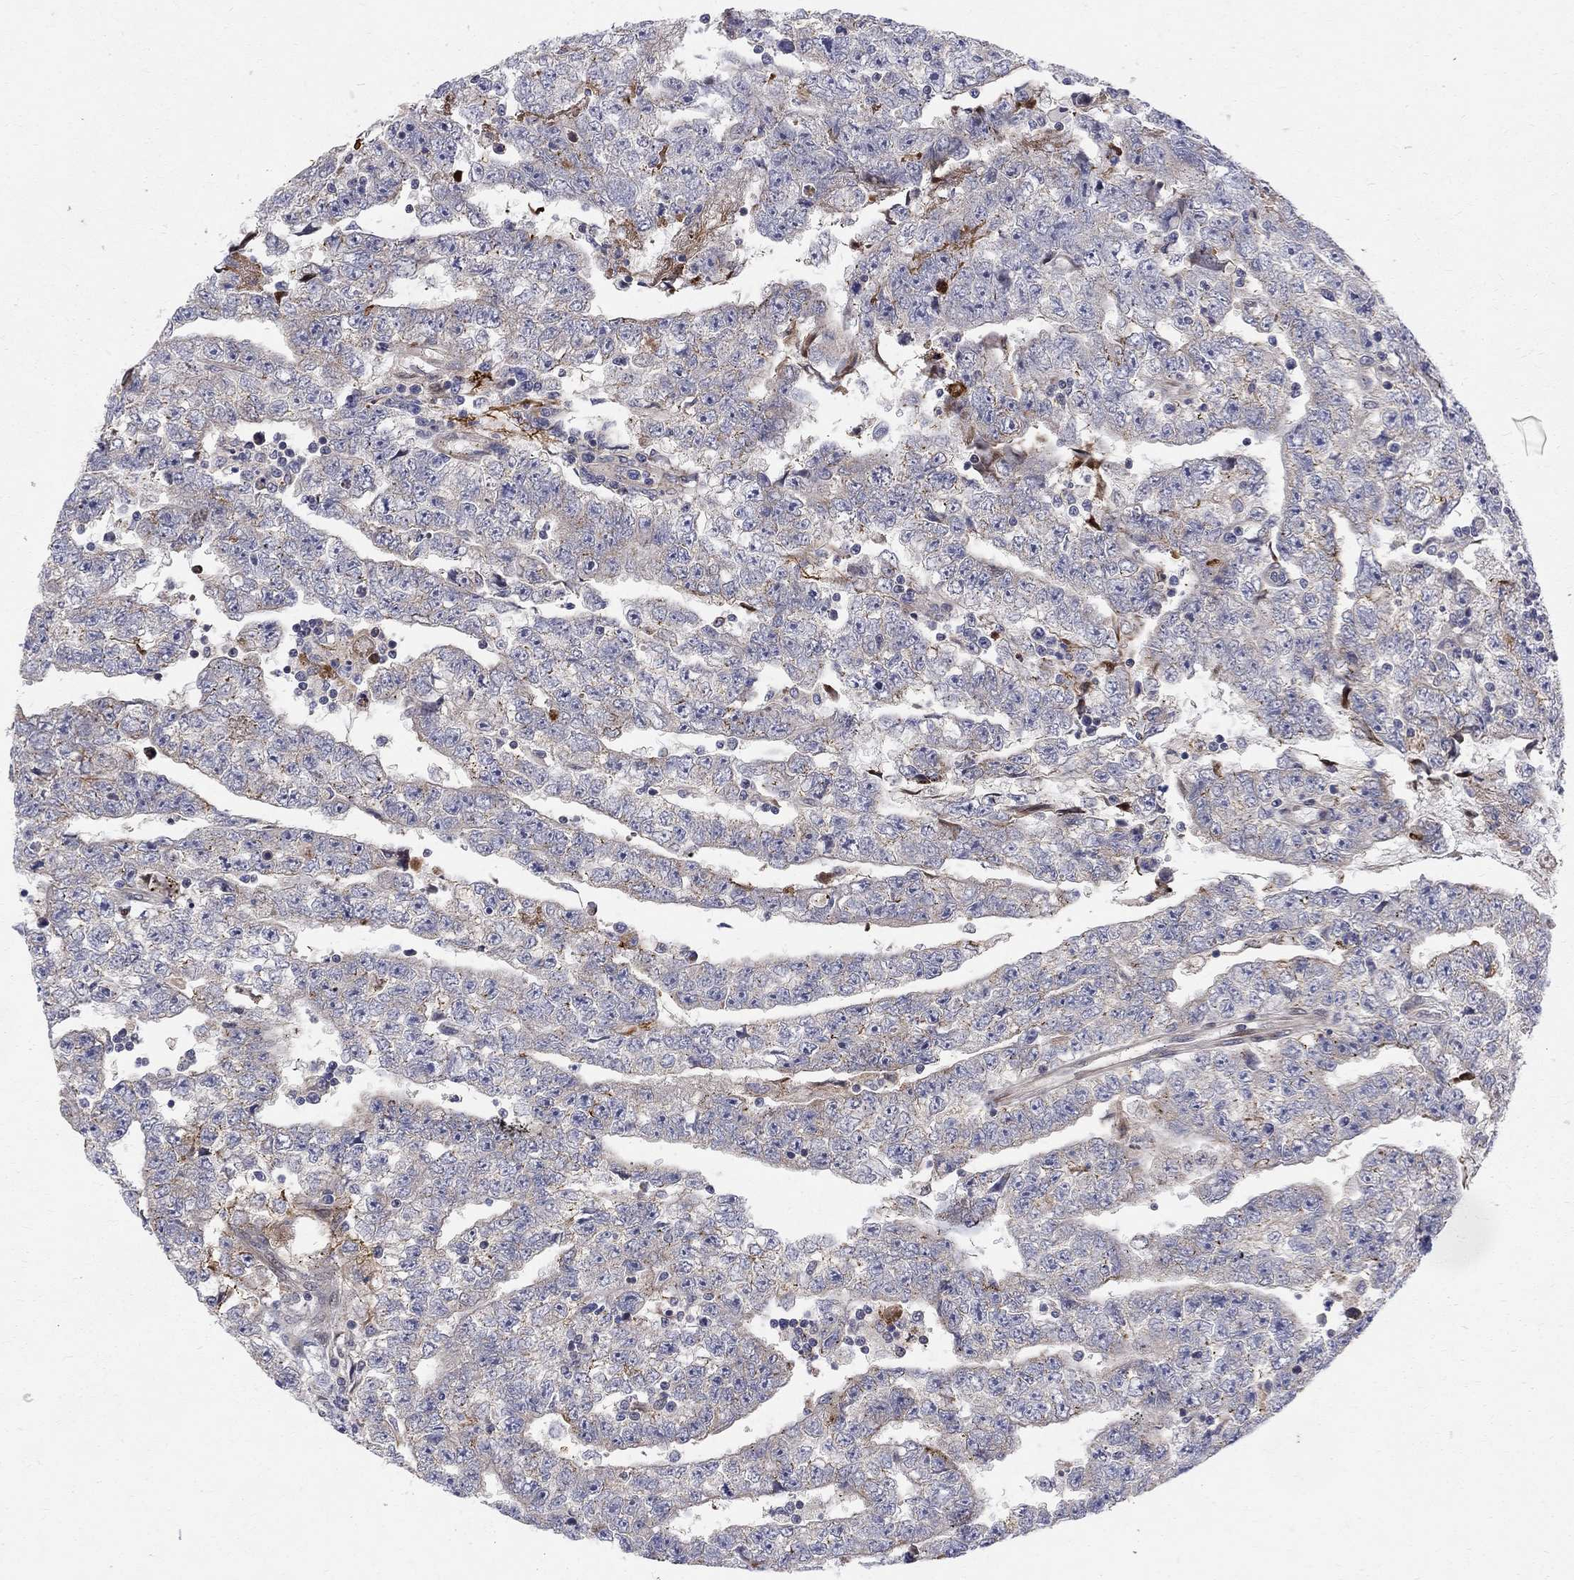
{"staining": {"intensity": "weak", "quantity": "<25%", "location": "cytoplasmic/membranous"}, "tissue": "testis cancer", "cell_type": "Tumor cells", "image_type": "cancer", "snomed": [{"axis": "morphology", "description": "Carcinoma, Embryonal, NOS"}, {"axis": "topography", "description": "Testis"}], "caption": "Embryonal carcinoma (testis) was stained to show a protein in brown. There is no significant staining in tumor cells.", "gene": "WDR19", "patient": {"sex": "male", "age": 25}}